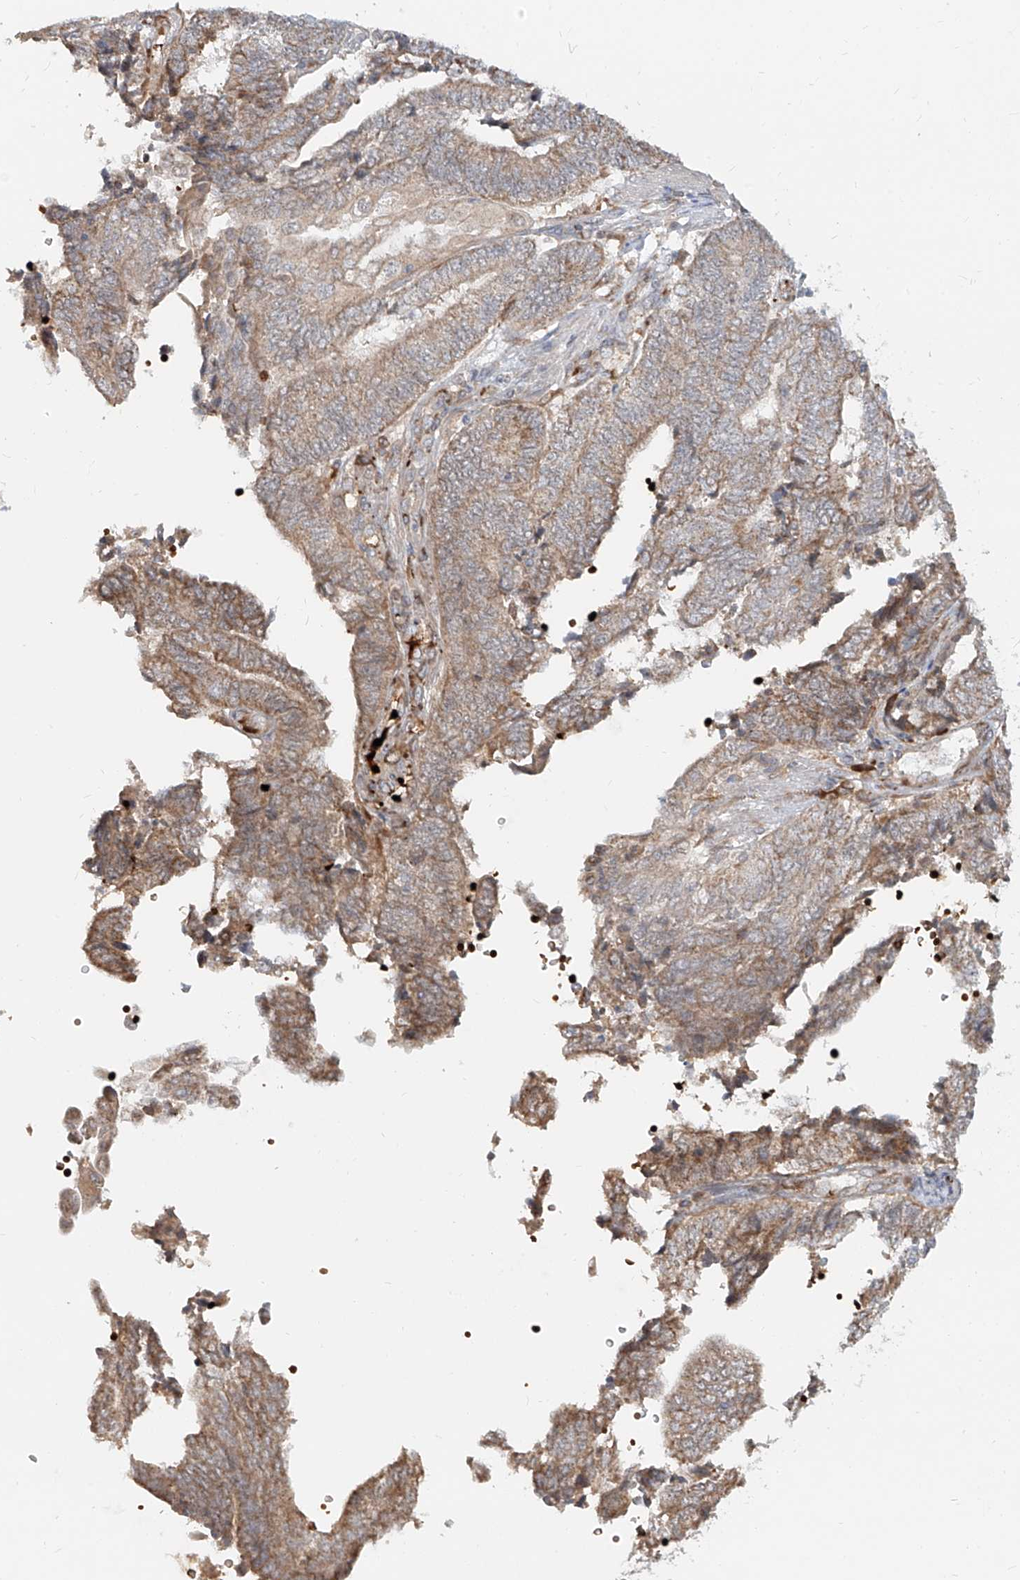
{"staining": {"intensity": "weak", "quantity": "25%-75%", "location": "cytoplasmic/membranous"}, "tissue": "endometrial cancer", "cell_type": "Tumor cells", "image_type": "cancer", "snomed": [{"axis": "morphology", "description": "Adenocarcinoma, NOS"}, {"axis": "topography", "description": "Uterus"}, {"axis": "topography", "description": "Endometrium"}], "caption": "This photomicrograph demonstrates immunohistochemistry (IHC) staining of adenocarcinoma (endometrial), with low weak cytoplasmic/membranous positivity in about 25%-75% of tumor cells.", "gene": "FGD2", "patient": {"sex": "female", "age": 70}}